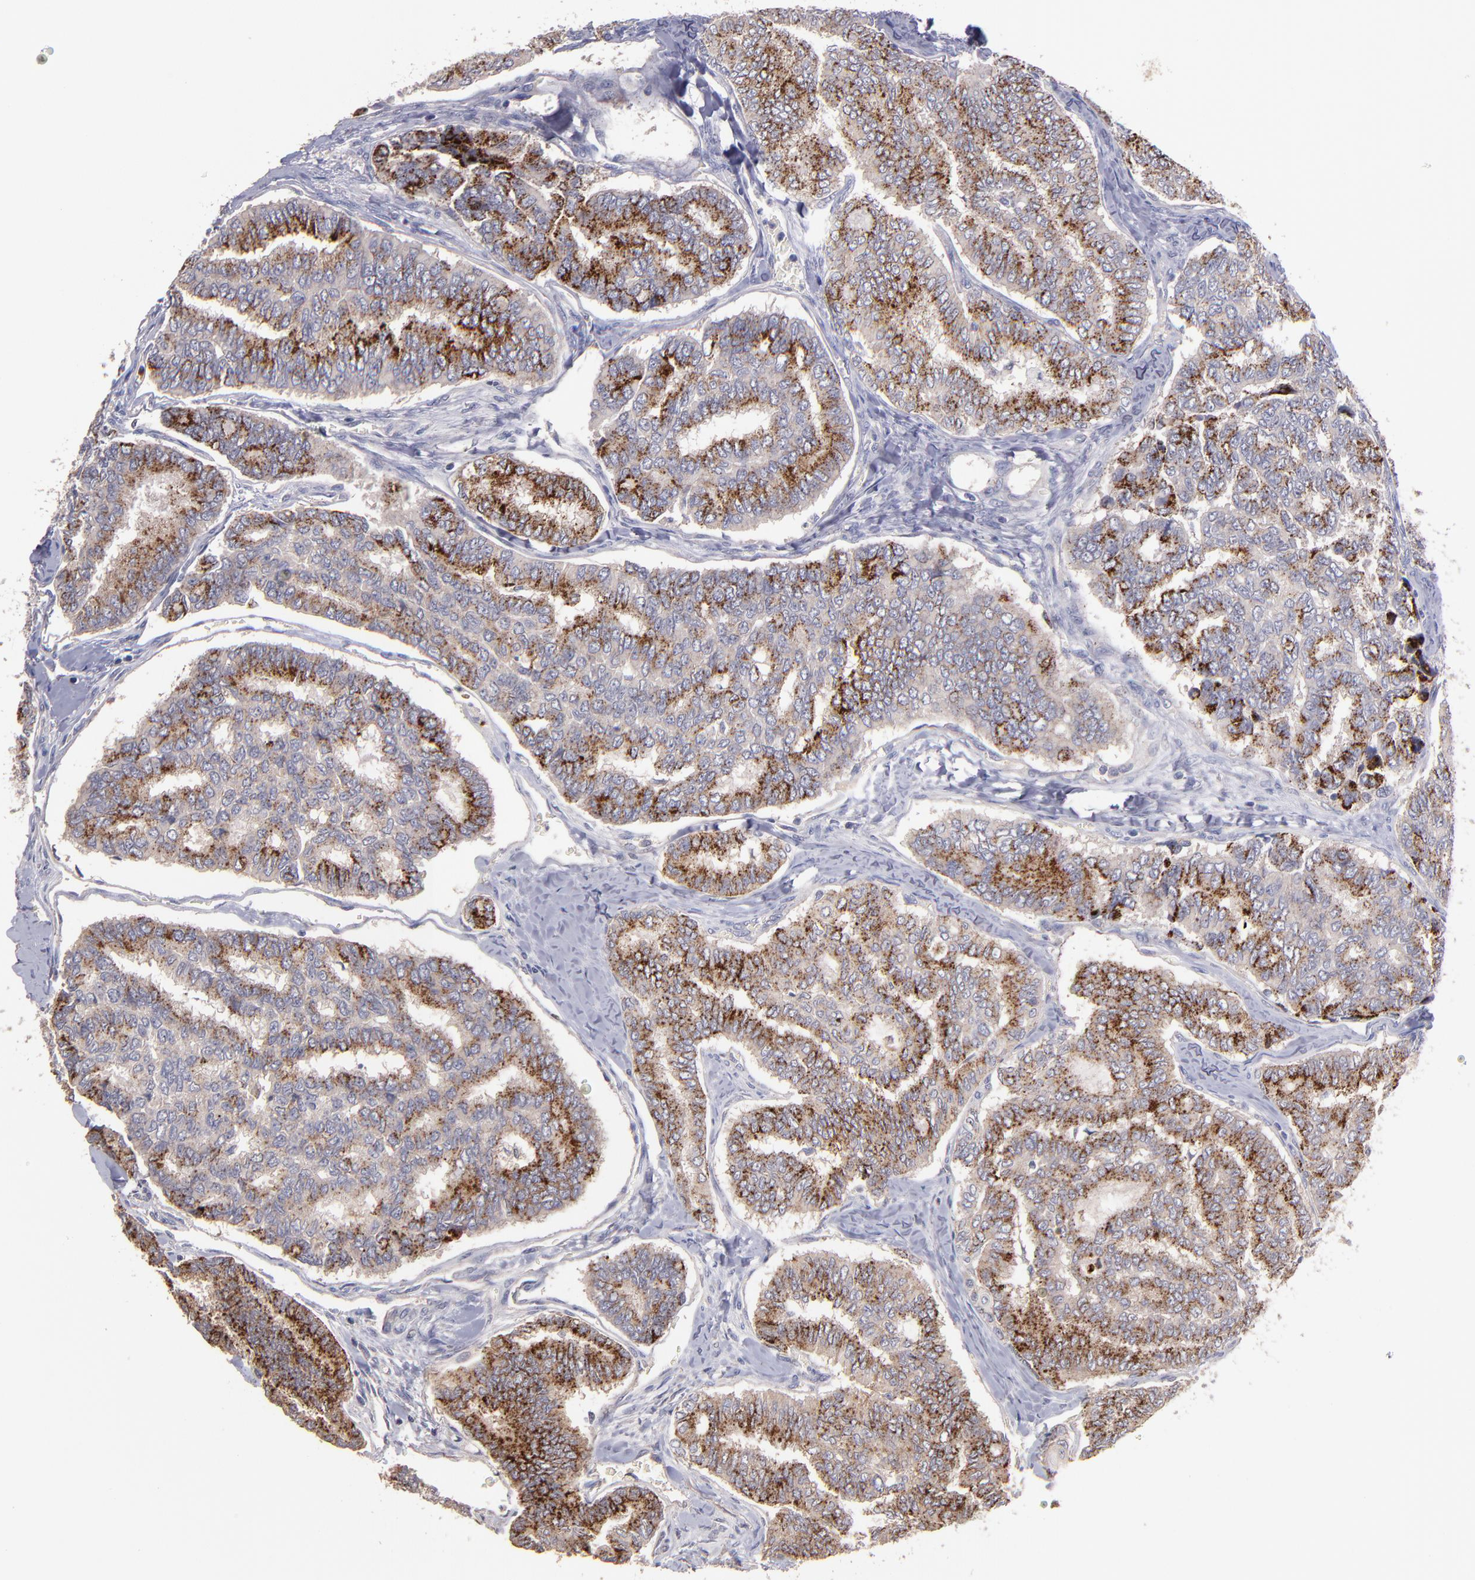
{"staining": {"intensity": "strong", "quantity": ">75%", "location": "cytoplasmic/membranous"}, "tissue": "thyroid cancer", "cell_type": "Tumor cells", "image_type": "cancer", "snomed": [{"axis": "morphology", "description": "Papillary adenocarcinoma, NOS"}, {"axis": "topography", "description": "Thyroid gland"}], "caption": "Immunohistochemical staining of human papillary adenocarcinoma (thyroid) shows high levels of strong cytoplasmic/membranous protein expression in approximately >75% of tumor cells.", "gene": "MAGEE1", "patient": {"sex": "female", "age": 35}}